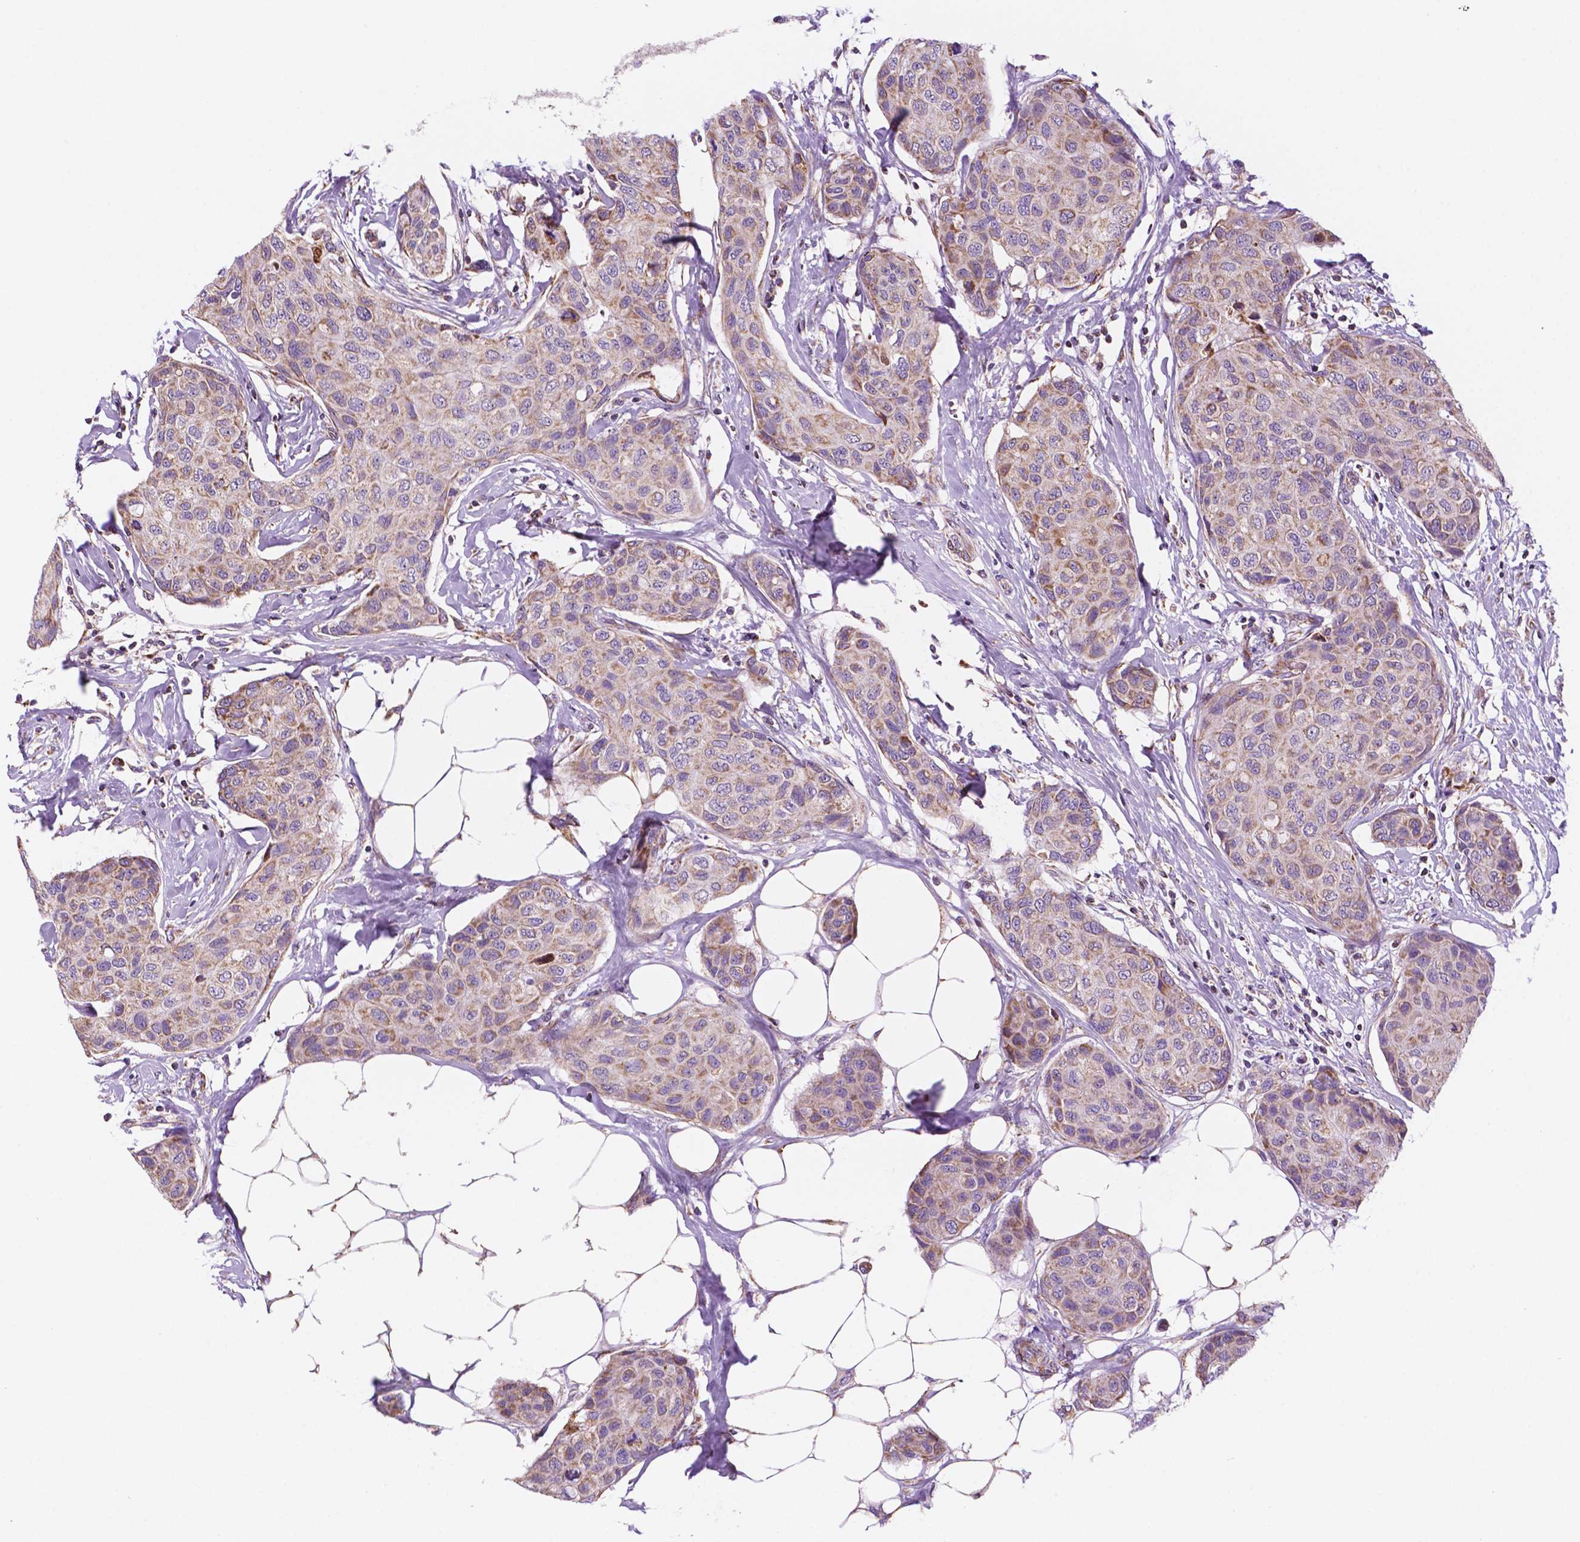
{"staining": {"intensity": "weak", "quantity": "25%-75%", "location": "cytoplasmic/membranous"}, "tissue": "breast cancer", "cell_type": "Tumor cells", "image_type": "cancer", "snomed": [{"axis": "morphology", "description": "Duct carcinoma"}, {"axis": "topography", "description": "Breast"}], "caption": "IHC (DAB) staining of invasive ductal carcinoma (breast) exhibits weak cytoplasmic/membranous protein expression in about 25%-75% of tumor cells. The protein of interest is shown in brown color, while the nuclei are stained blue.", "gene": "GEMIN4", "patient": {"sex": "female", "age": 80}}